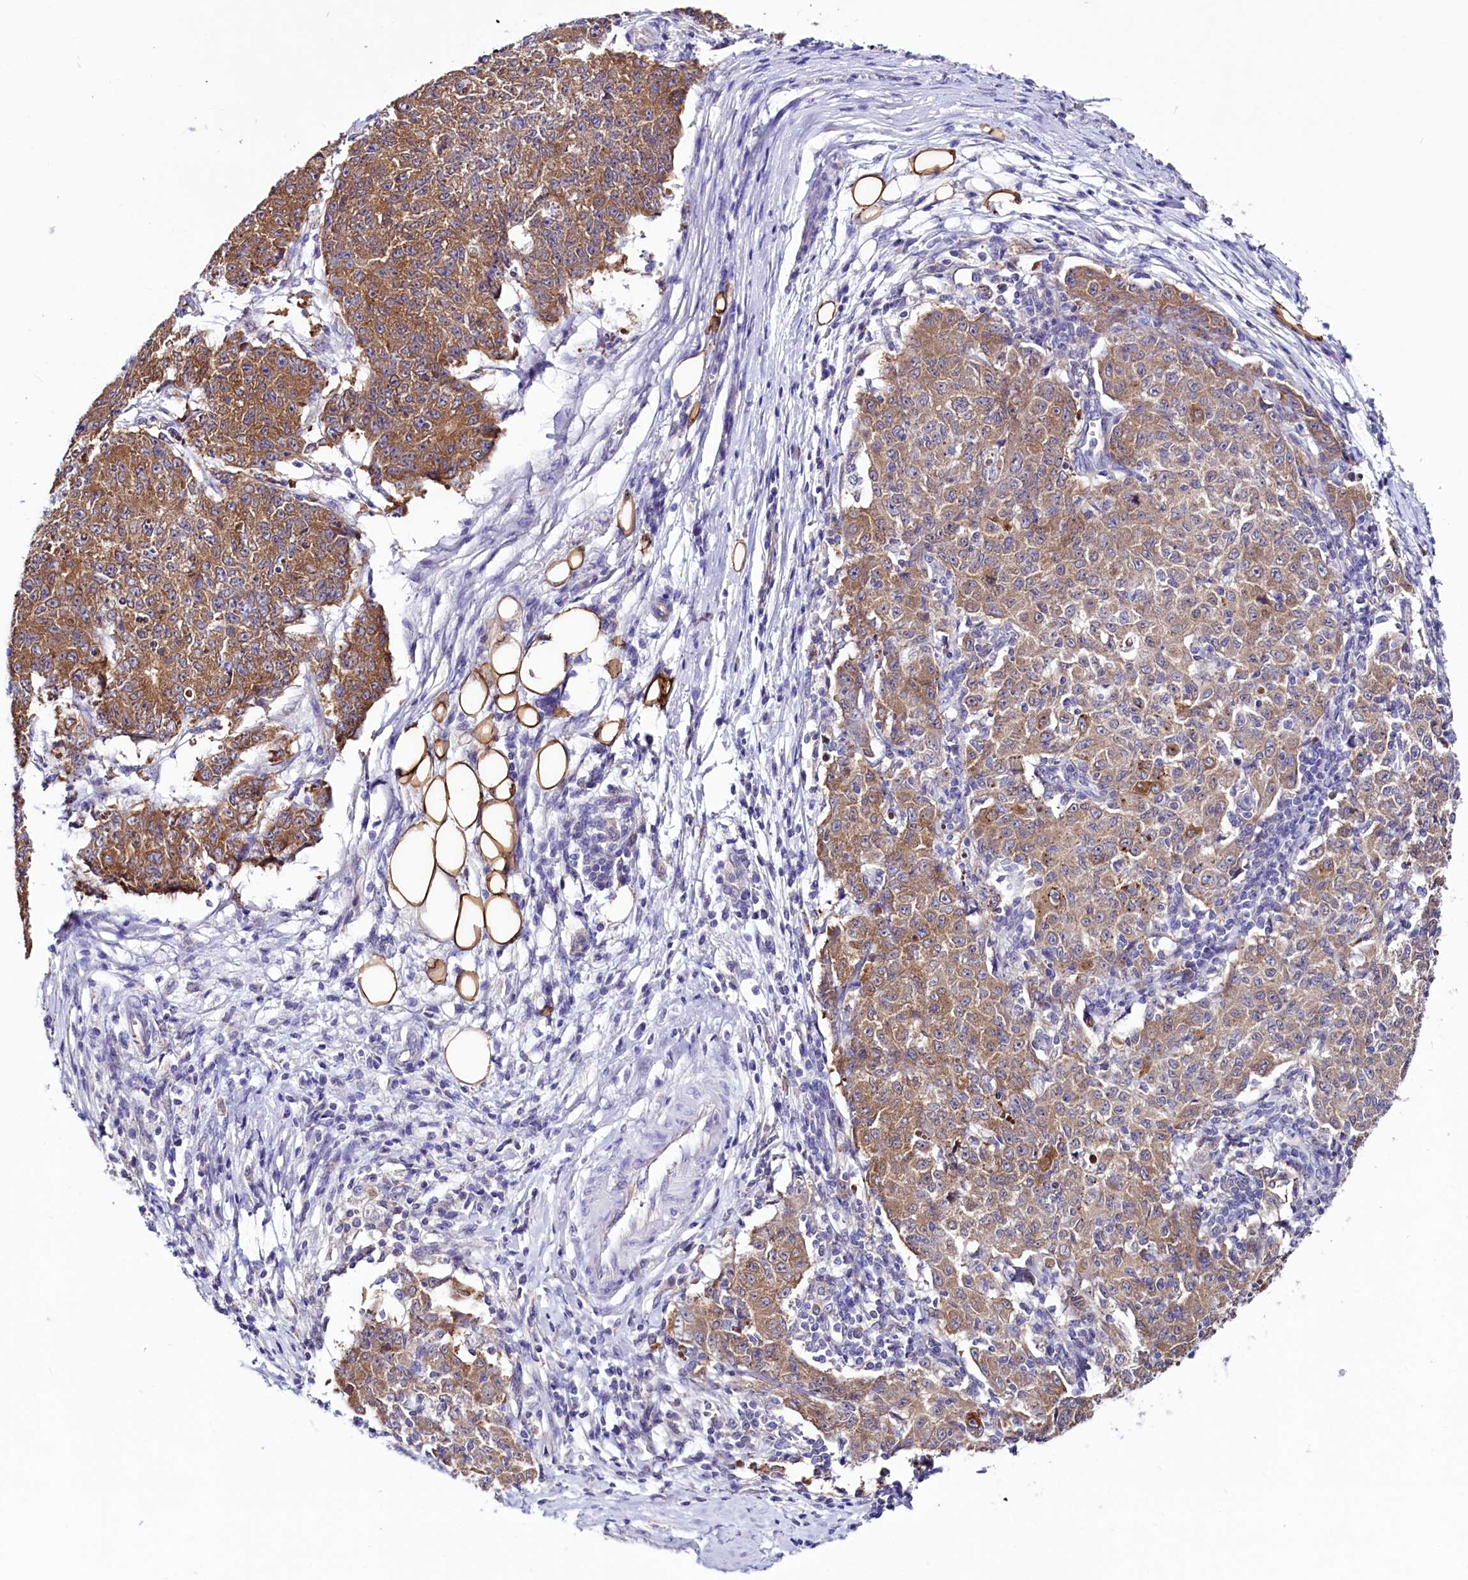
{"staining": {"intensity": "moderate", "quantity": ">75%", "location": "cytoplasmic/membranous"}, "tissue": "ovarian cancer", "cell_type": "Tumor cells", "image_type": "cancer", "snomed": [{"axis": "morphology", "description": "Carcinoma, endometroid"}, {"axis": "topography", "description": "Ovary"}], "caption": "Ovarian endometroid carcinoma stained with a protein marker demonstrates moderate staining in tumor cells.", "gene": "ABHD5", "patient": {"sex": "female", "age": 42}}